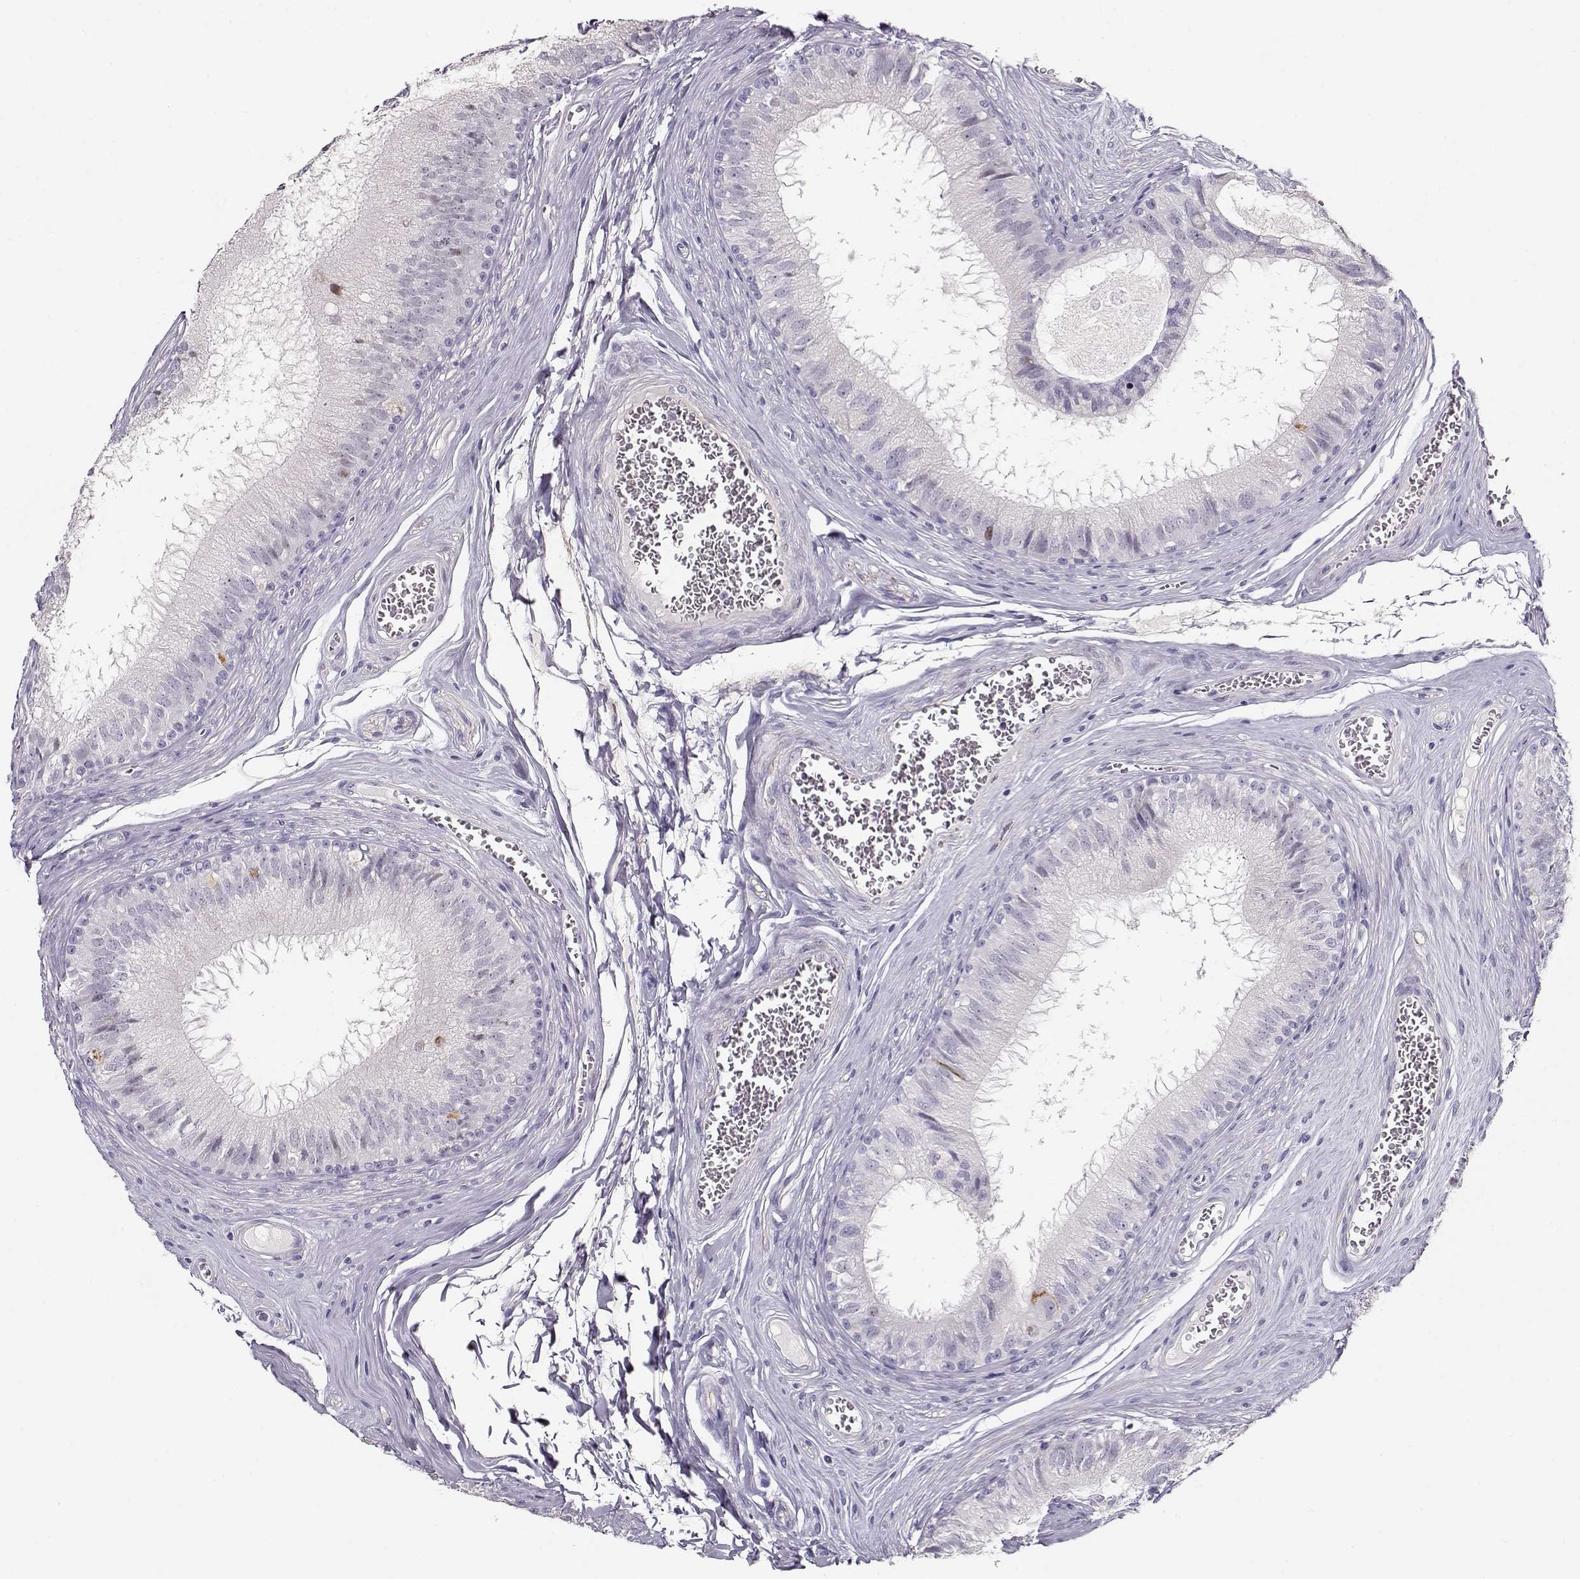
{"staining": {"intensity": "negative", "quantity": "none", "location": "none"}, "tissue": "epididymis", "cell_type": "Glandular cells", "image_type": "normal", "snomed": [{"axis": "morphology", "description": "Normal tissue, NOS"}, {"axis": "topography", "description": "Epididymis"}], "caption": "High power microscopy micrograph of an immunohistochemistry image of normal epididymis, revealing no significant staining in glandular cells.", "gene": "RBM44", "patient": {"sex": "male", "age": 37}}